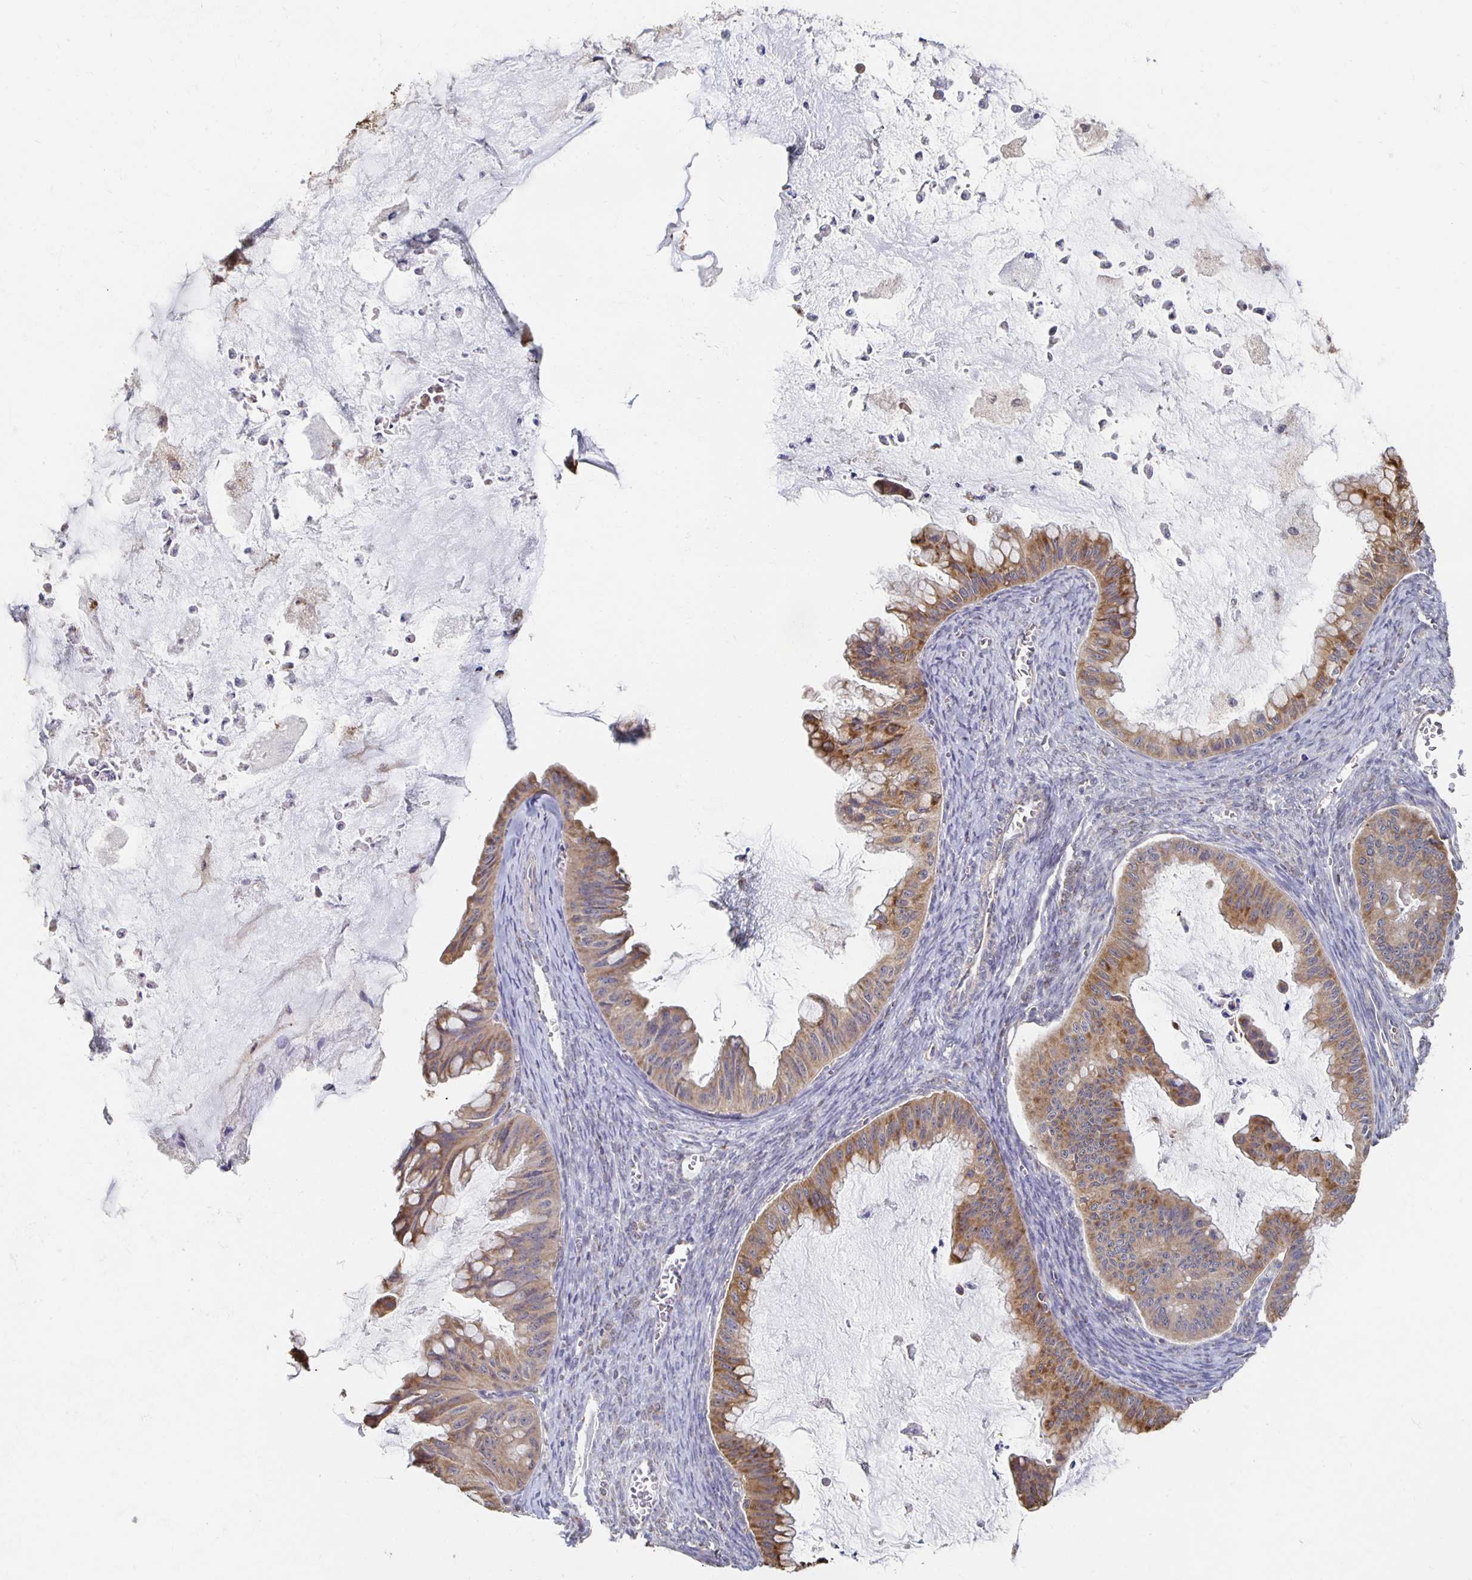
{"staining": {"intensity": "moderate", "quantity": "25%-75%", "location": "cytoplasmic/membranous"}, "tissue": "ovarian cancer", "cell_type": "Tumor cells", "image_type": "cancer", "snomed": [{"axis": "morphology", "description": "Cystadenocarcinoma, mucinous, NOS"}, {"axis": "topography", "description": "Ovary"}], "caption": "Ovarian cancer (mucinous cystadenocarcinoma) tissue demonstrates moderate cytoplasmic/membranous staining in about 25%-75% of tumor cells", "gene": "NKX2-8", "patient": {"sex": "female", "age": 72}}